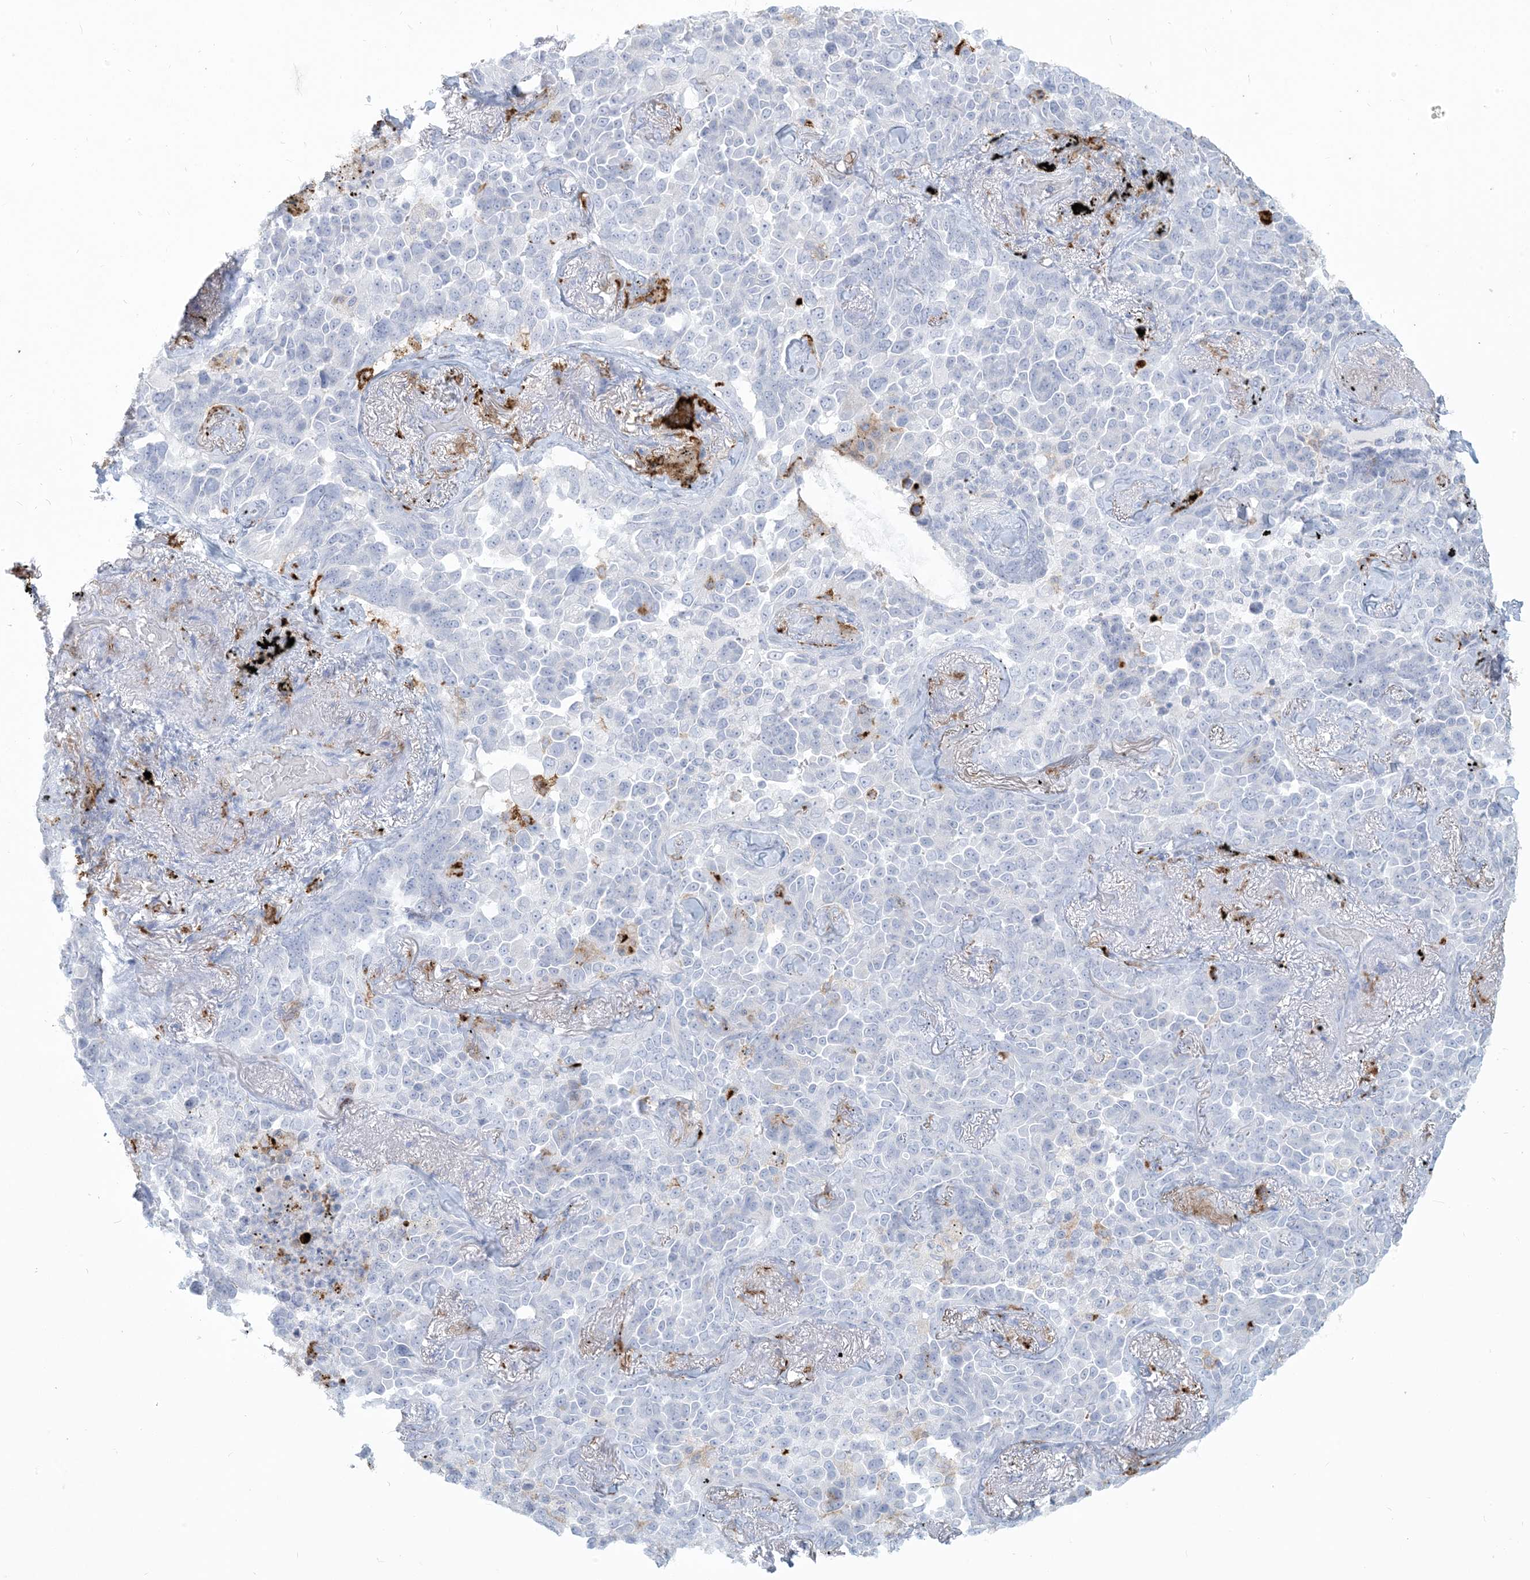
{"staining": {"intensity": "negative", "quantity": "none", "location": "none"}, "tissue": "lung cancer", "cell_type": "Tumor cells", "image_type": "cancer", "snomed": [{"axis": "morphology", "description": "Adenocarcinoma, NOS"}, {"axis": "topography", "description": "Lung"}], "caption": "This is an immunohistochemistry (IHC) micrograph of human lung adenocarcinoma. There is no positivity in tumor cells.", "gene": "HLA-DRB1", "patient": {"sex": "female", "age": 67}}